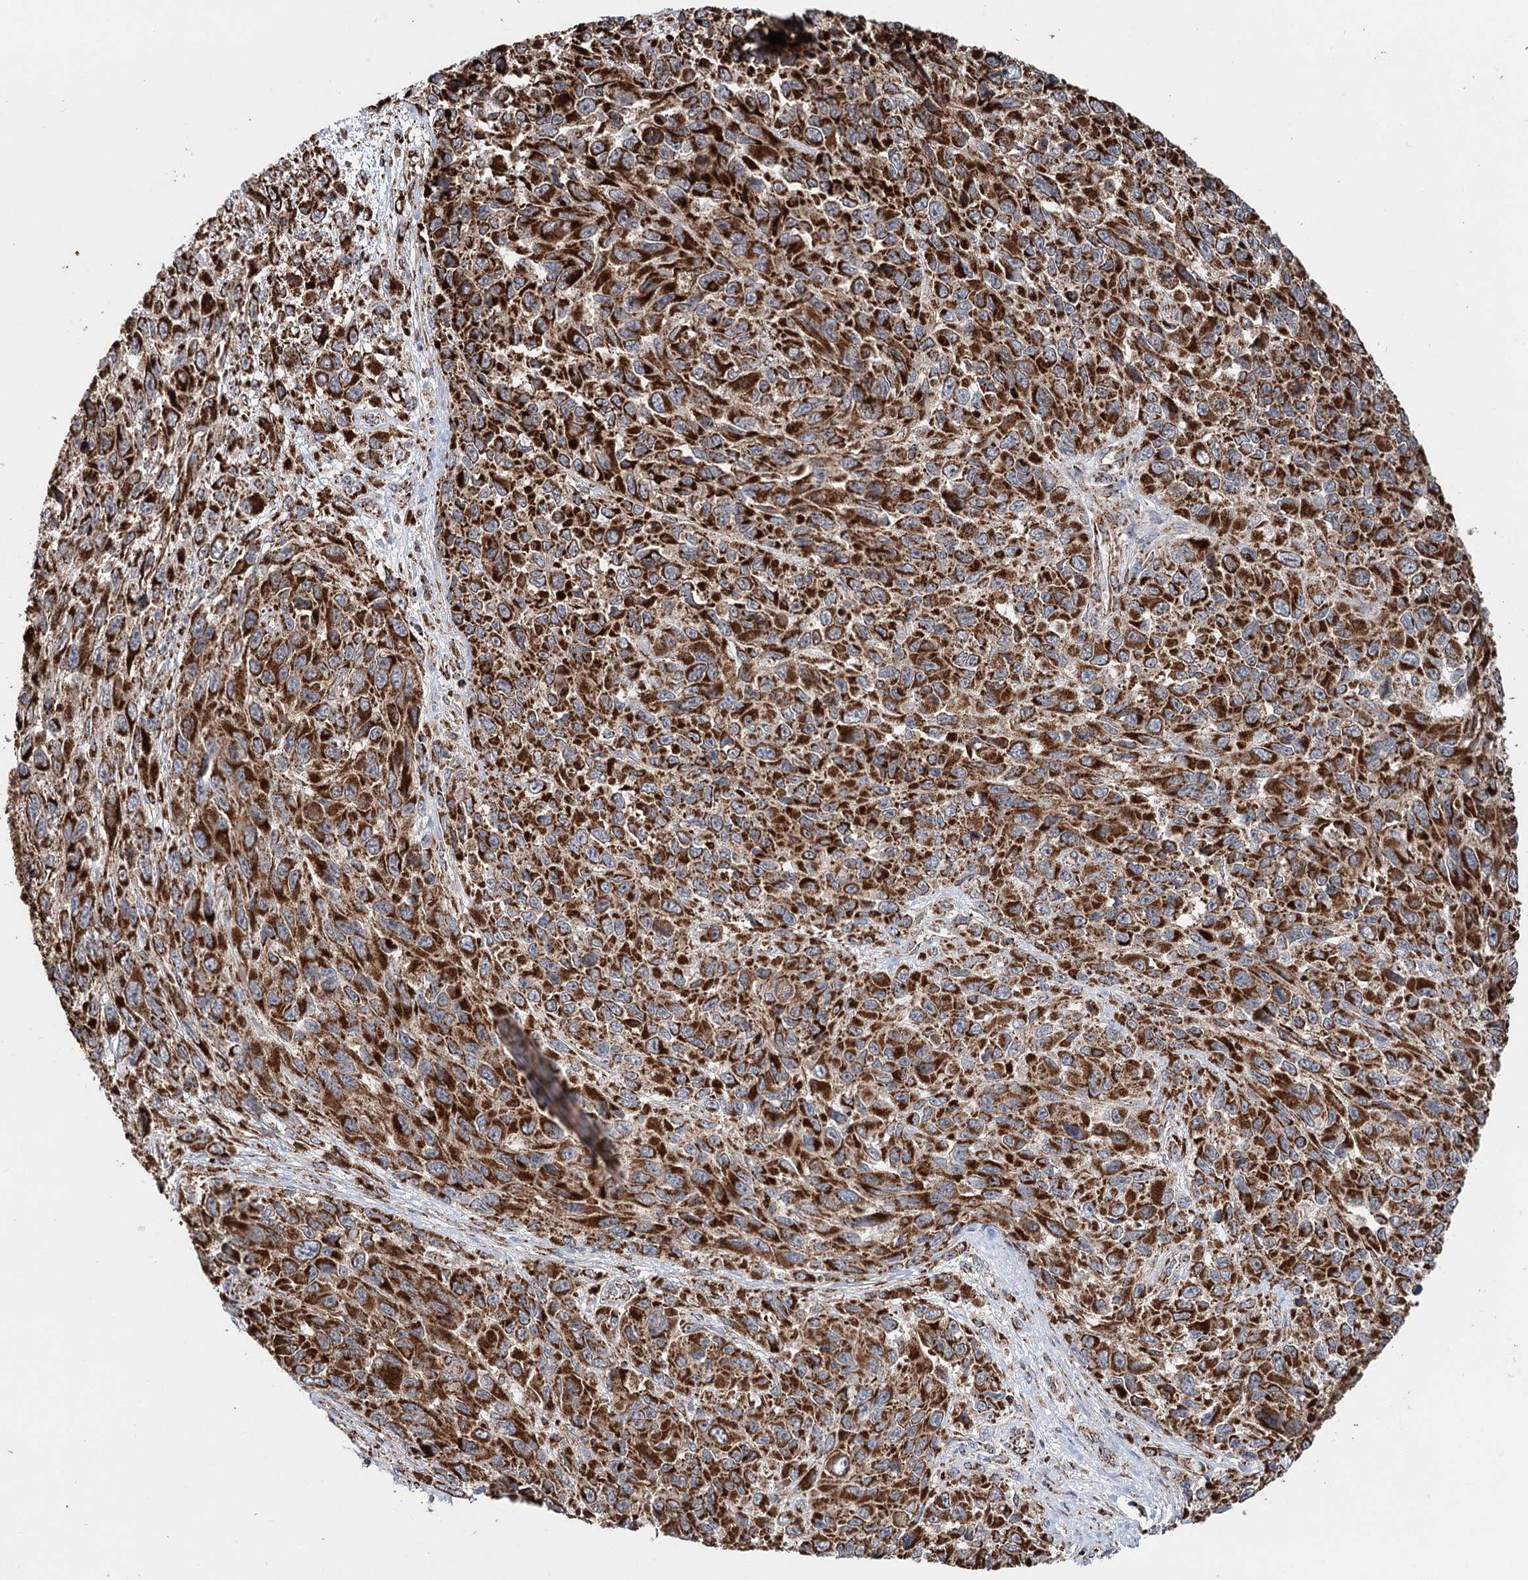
{"staining": {"intensity": "strong", "quantity": ">75%", "location": "cytoplasmic/membranous"}, "tissue": "melanoma", "cell_type": "Tumor cells", "image_type": "cancer", "snomed": [{"axis": "morphology", "description": "Normal tissue, NOS"}, {"axis": "morphology", "description": "Malignant melanoma, NOS"}, {"axis": "topography", "description": "Skin"}], "caption": "Melanoma stained with a brown dye demonstrates strong cytoplasmic/membranous positive positivity in approximately >75% of tumor cells.", "gene": "APH1A", "patient": {"sex": "female", "age": 96}}